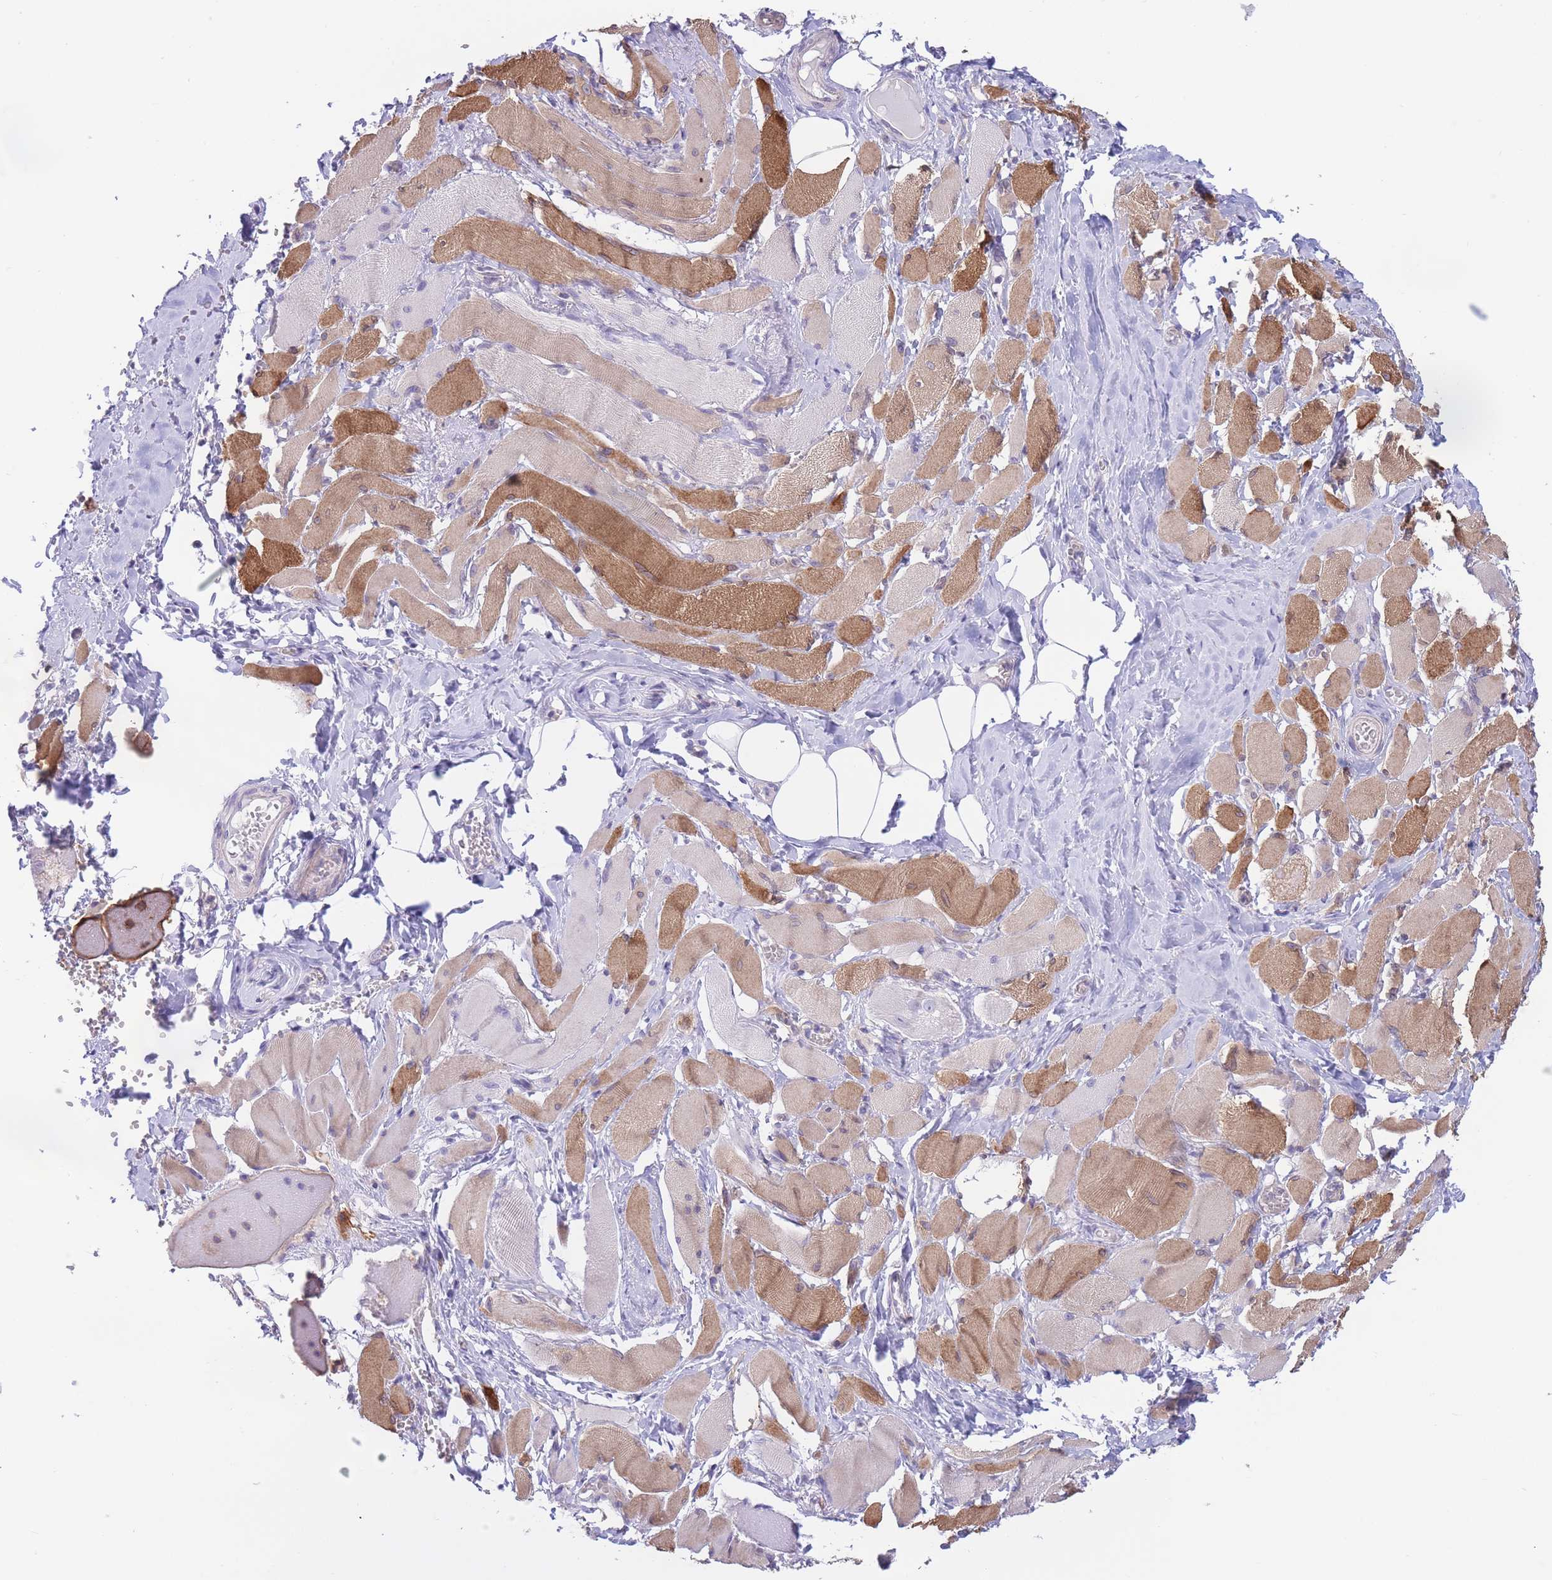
{"staining": {"intensity": "moderate", "quantity": "25%-75%", "location": "cytoplasmic/membranous"}, "tissue": "skeletal muscle", "cell_type": "Myocytes", "image_type": "normal", "snomed": [{"axis": "morphology", "description": "Normal tissue, NOS"}, {"axis": "morphology", "description": "Basal cell carcinoma"}, {"axis": "topography", "description": "Skeletal muscle"}], "caption": "IHC staining of unremarkable skeletal muscle, which demonstrates medium levels of moderate cytoplasmic/membranous staining in approximately 25%-75% of myocytes indicating moderate cytoplasmic/membranous protein positivity. The staining was performed using DAB (brown) for protein detection and nuclei were counterstained in hematoxylin (blue).", "gene": "ALS2CL", "patient": {"sex": "female", "age": 64}}